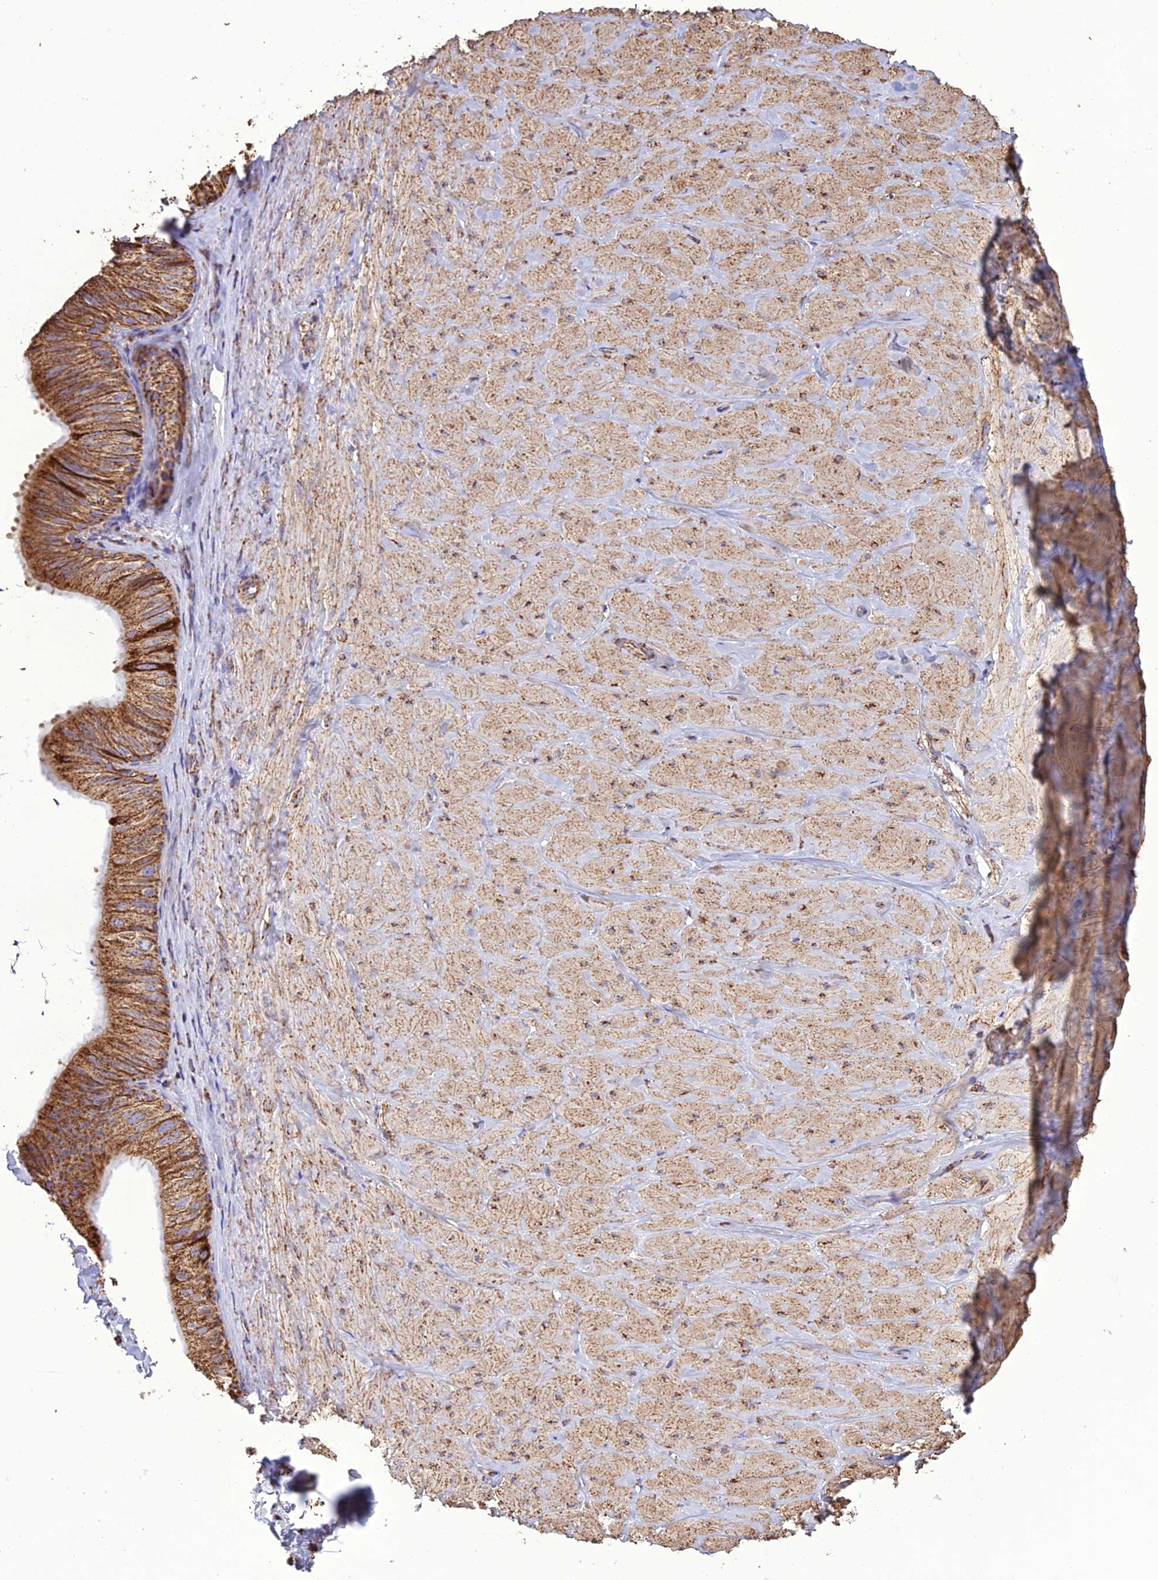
{"staining": {"intensity": "moderate", "quantity": ">75%", "location": "cytoplasmic/membranous"}, "tissue": "adipose tissue", "cell_type": "Adipocytes", "image_type": "normal", "snomed": [{"axis": "morphology", "description": "Normal tissue, NOS"}, {"axis": "topography", "description": "Adipose tissue"}, {"axis": "topography", "description": "Vascular tissue"}, {"axis": "topography", "description": "Peripheral nerve tissue"}], "caption": "Adipocytes display medium levels of moderate cytoplasmic/membranous expression in approximately >75% of cells in normal human adipose tissue.", "gene": "NDUFAF1", "patient": {"sex": "male", "age": 25}}